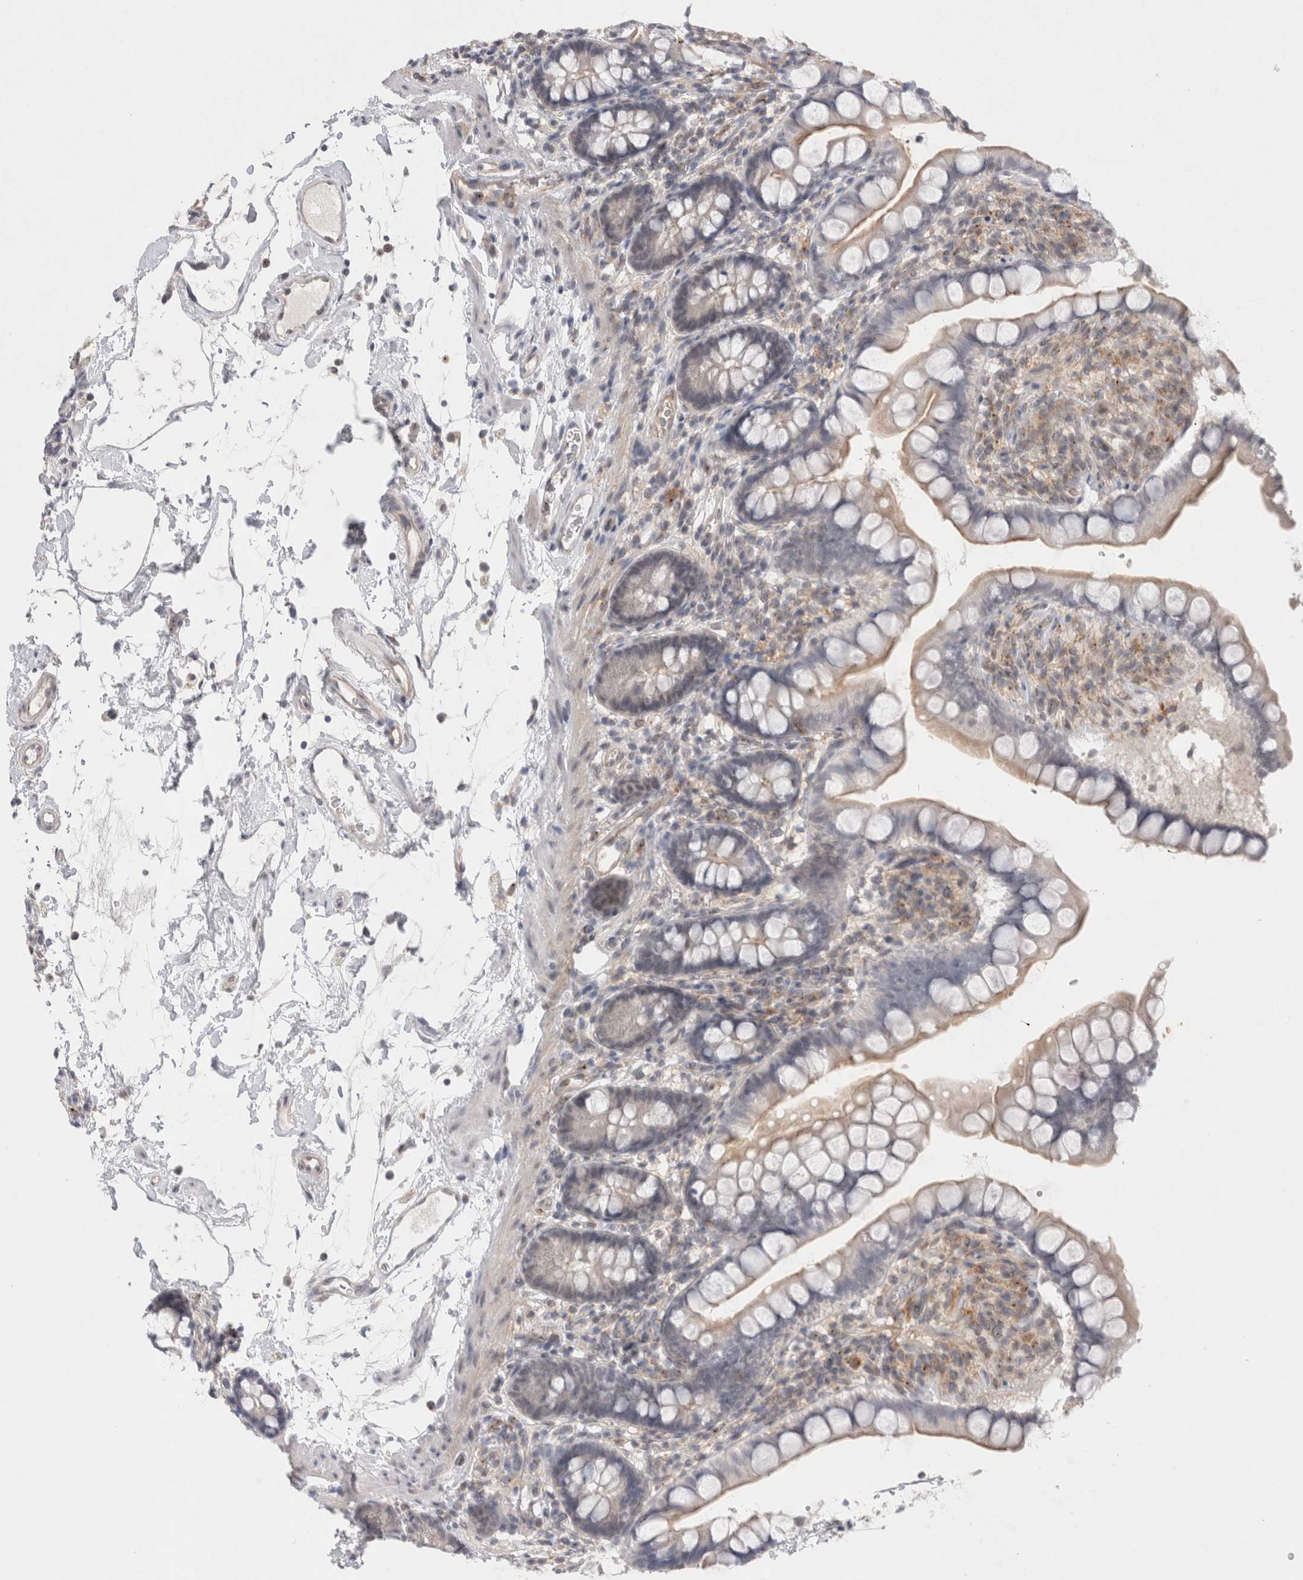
{"staining": {"intensity": "weak", "quantity": "25%-75%", "location": "cytoplasmic/membranous"}, "tissue": "small intestine", "cell_type": "Glandular cells", "image_type": "normal", "snomed": [{"axis": "morphology", "description": "Normal tissue, NOS"}, {"axis": "topography", "description": "Small intestine"}], "caption": "A brown stain labels weak cytoplasmic/membranous staining of a protein in glandular cells of unremarkable human small intestine. The staining was performed using DAB (3,3'-diaminobenzidine) to visualize the protein expression in brown, while the nuclei were stained in blue with hematoxylin (Magnification: 20x).", "gene": "BICD2", "patient": {"sex": "female", "age": 84}}